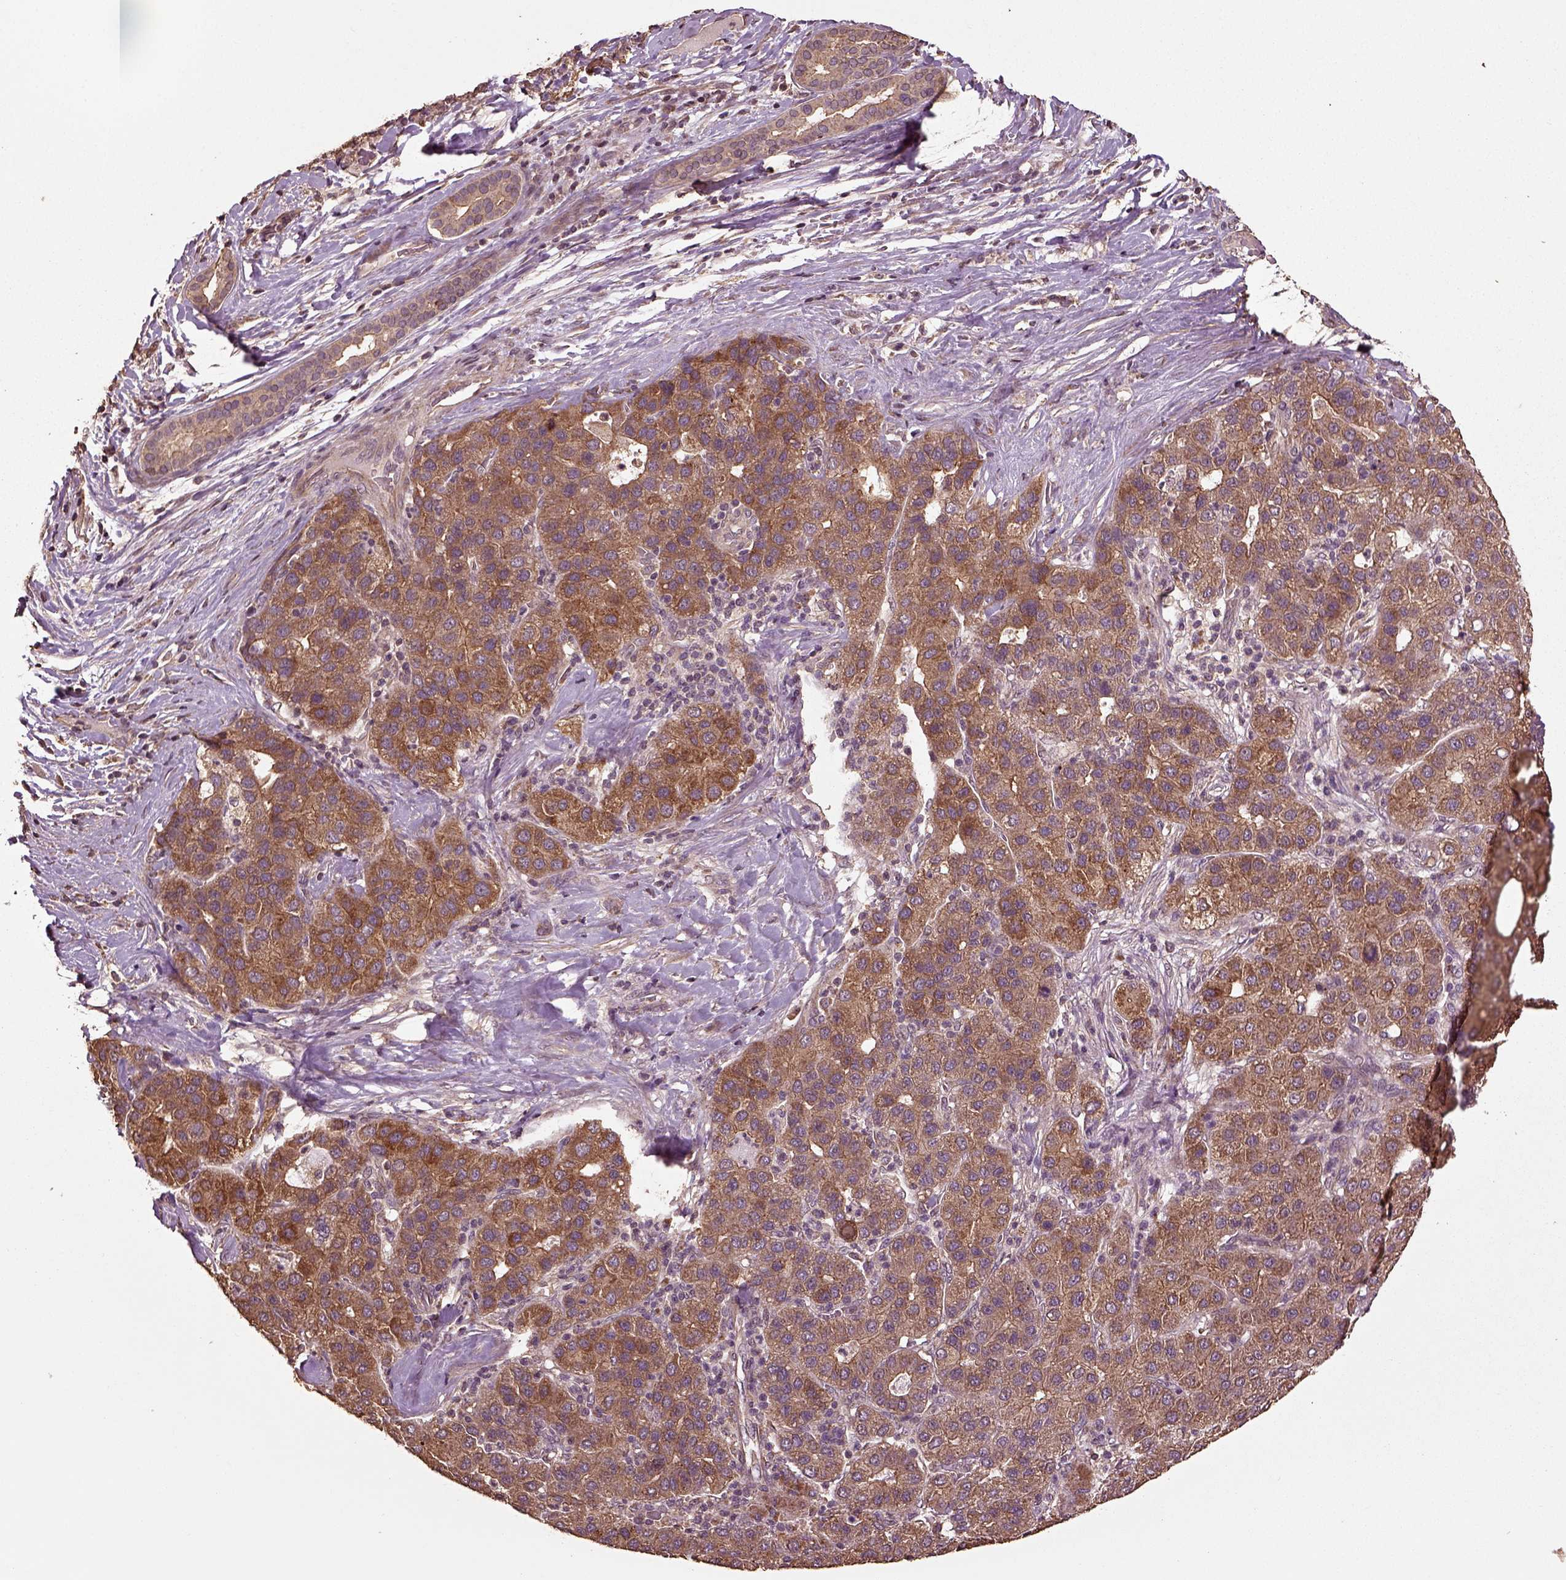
{"staining": {"intensity": "strong", "quantity": "25%-75%", "location": "cytoplasmic/membranous"}, "tissue": "liver cancer", "cell_type": "Tumor cells", "image_type": "cancer", "snomed": [{"axis": "morphology", "description": "Carcinoma, Hepatocellular, NOS"}, {"axis": "topography", "description": "Liver"}], "caption": "Immunohistochemistry (IHC) histopathology image of neoplastic tissue: hepatocellular carcinoma (liver) stained using immunohistochemistry exhibits high levels of strong protein expression localized specifically in the cytoplasmic/membranous of tumor cells, appearing as a cytoplasmic/membranous brown color.", "gene": "ERV3-1", "patient": {"sex": "male", "age": 65}}